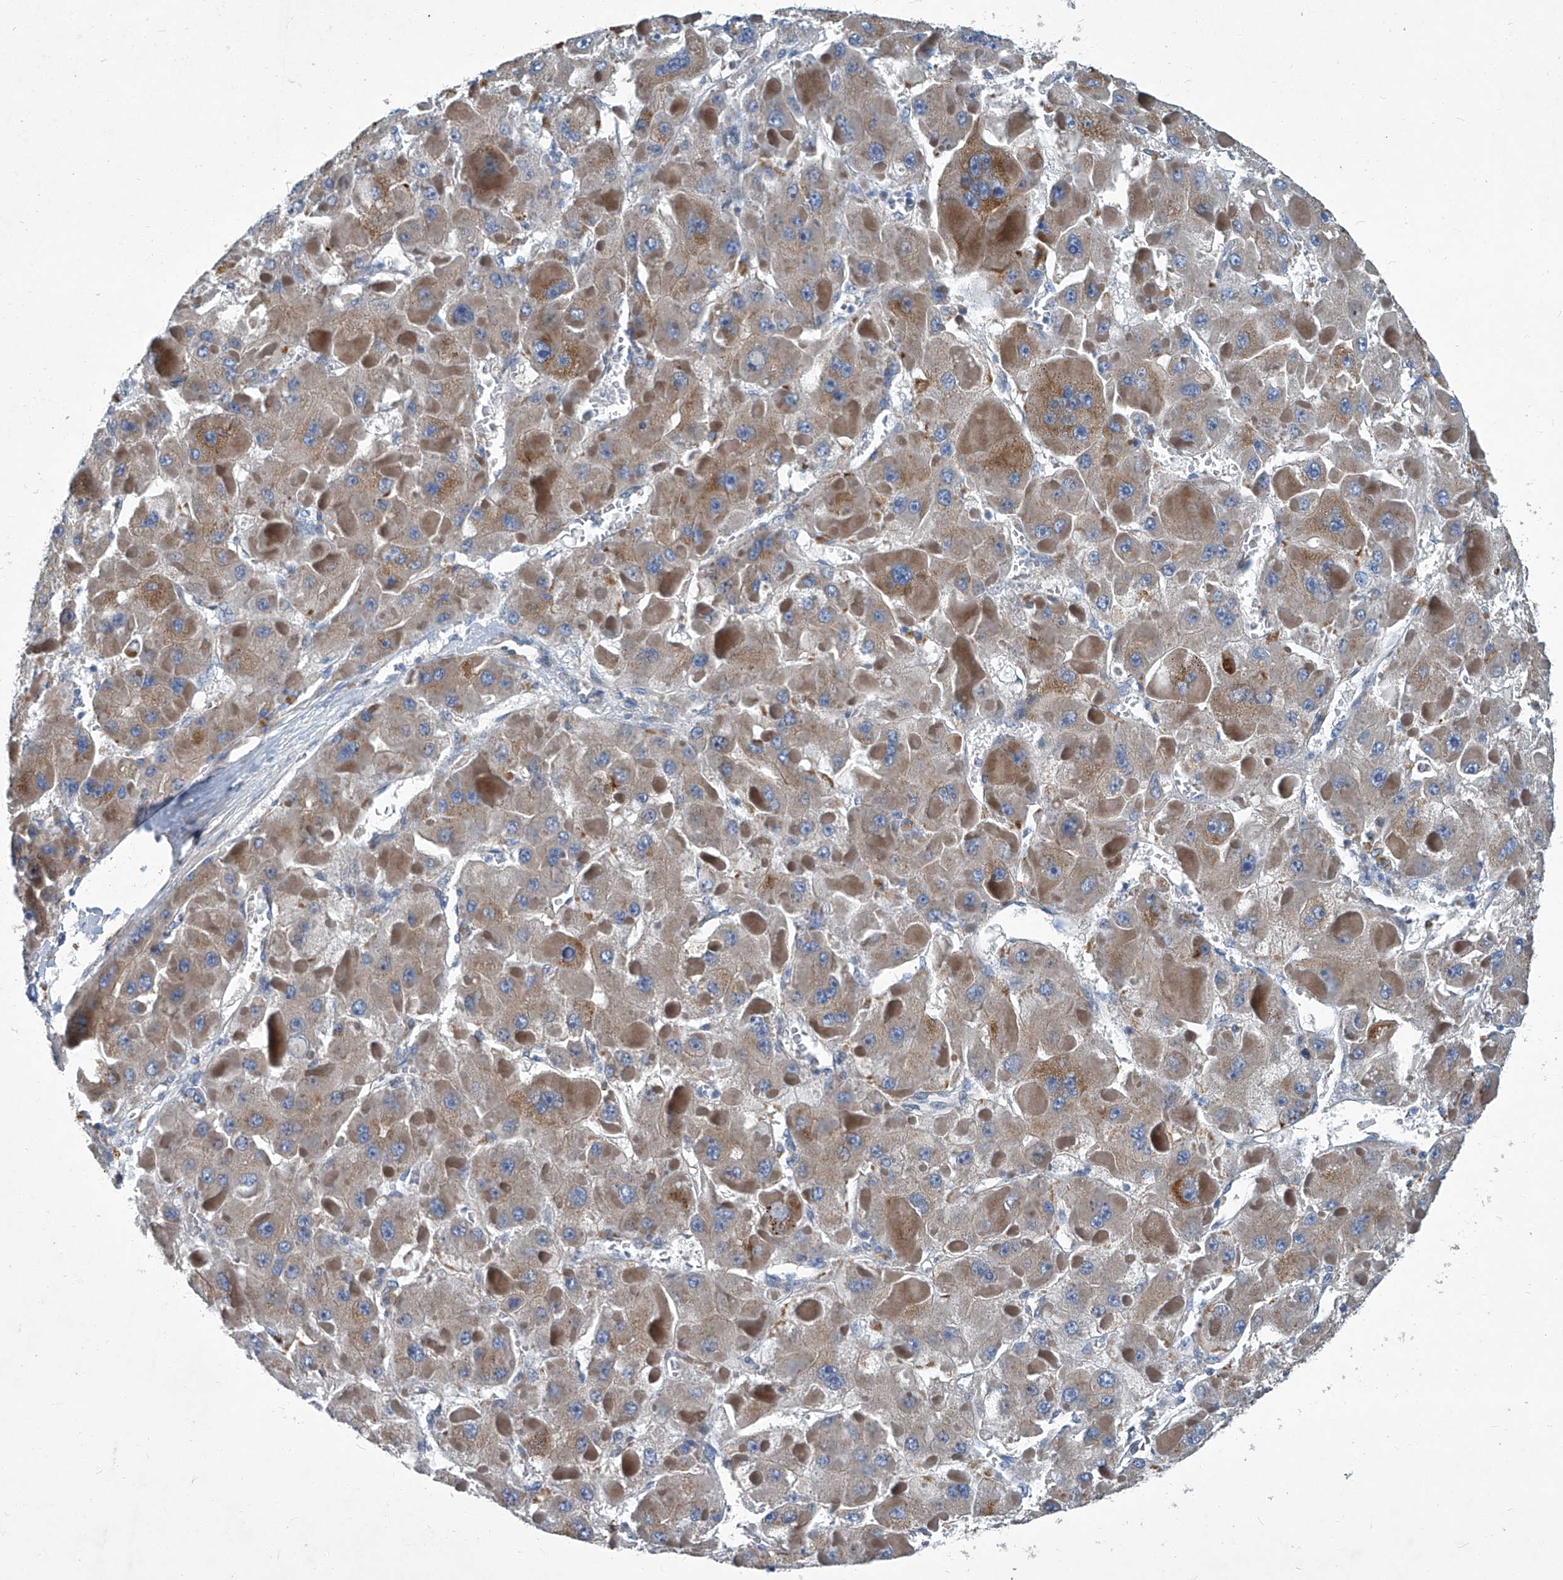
{"staining": {"intensity": "moderate", "quantity": ">75%", "location": "cytoplasmic/membranous"}, "tissue": "liver cancer", "cell_type": "Tumor cells", "image_type": "cancer", "snomed": [{"axis": "morphology", "description": "Carcinoma, Hepatocellular, NOS"}, {"axis": "topography", "description": "Liver"}], "caption": "This is a histology image of immunohistochemistry staining of liver cancer (hepatocellular carcinoma), which shows moderate staining in the cytoplasmic/membranous of tumor cells.", "gene": "SLC26A11", "patient": {"sex": "female", "age": 73}}